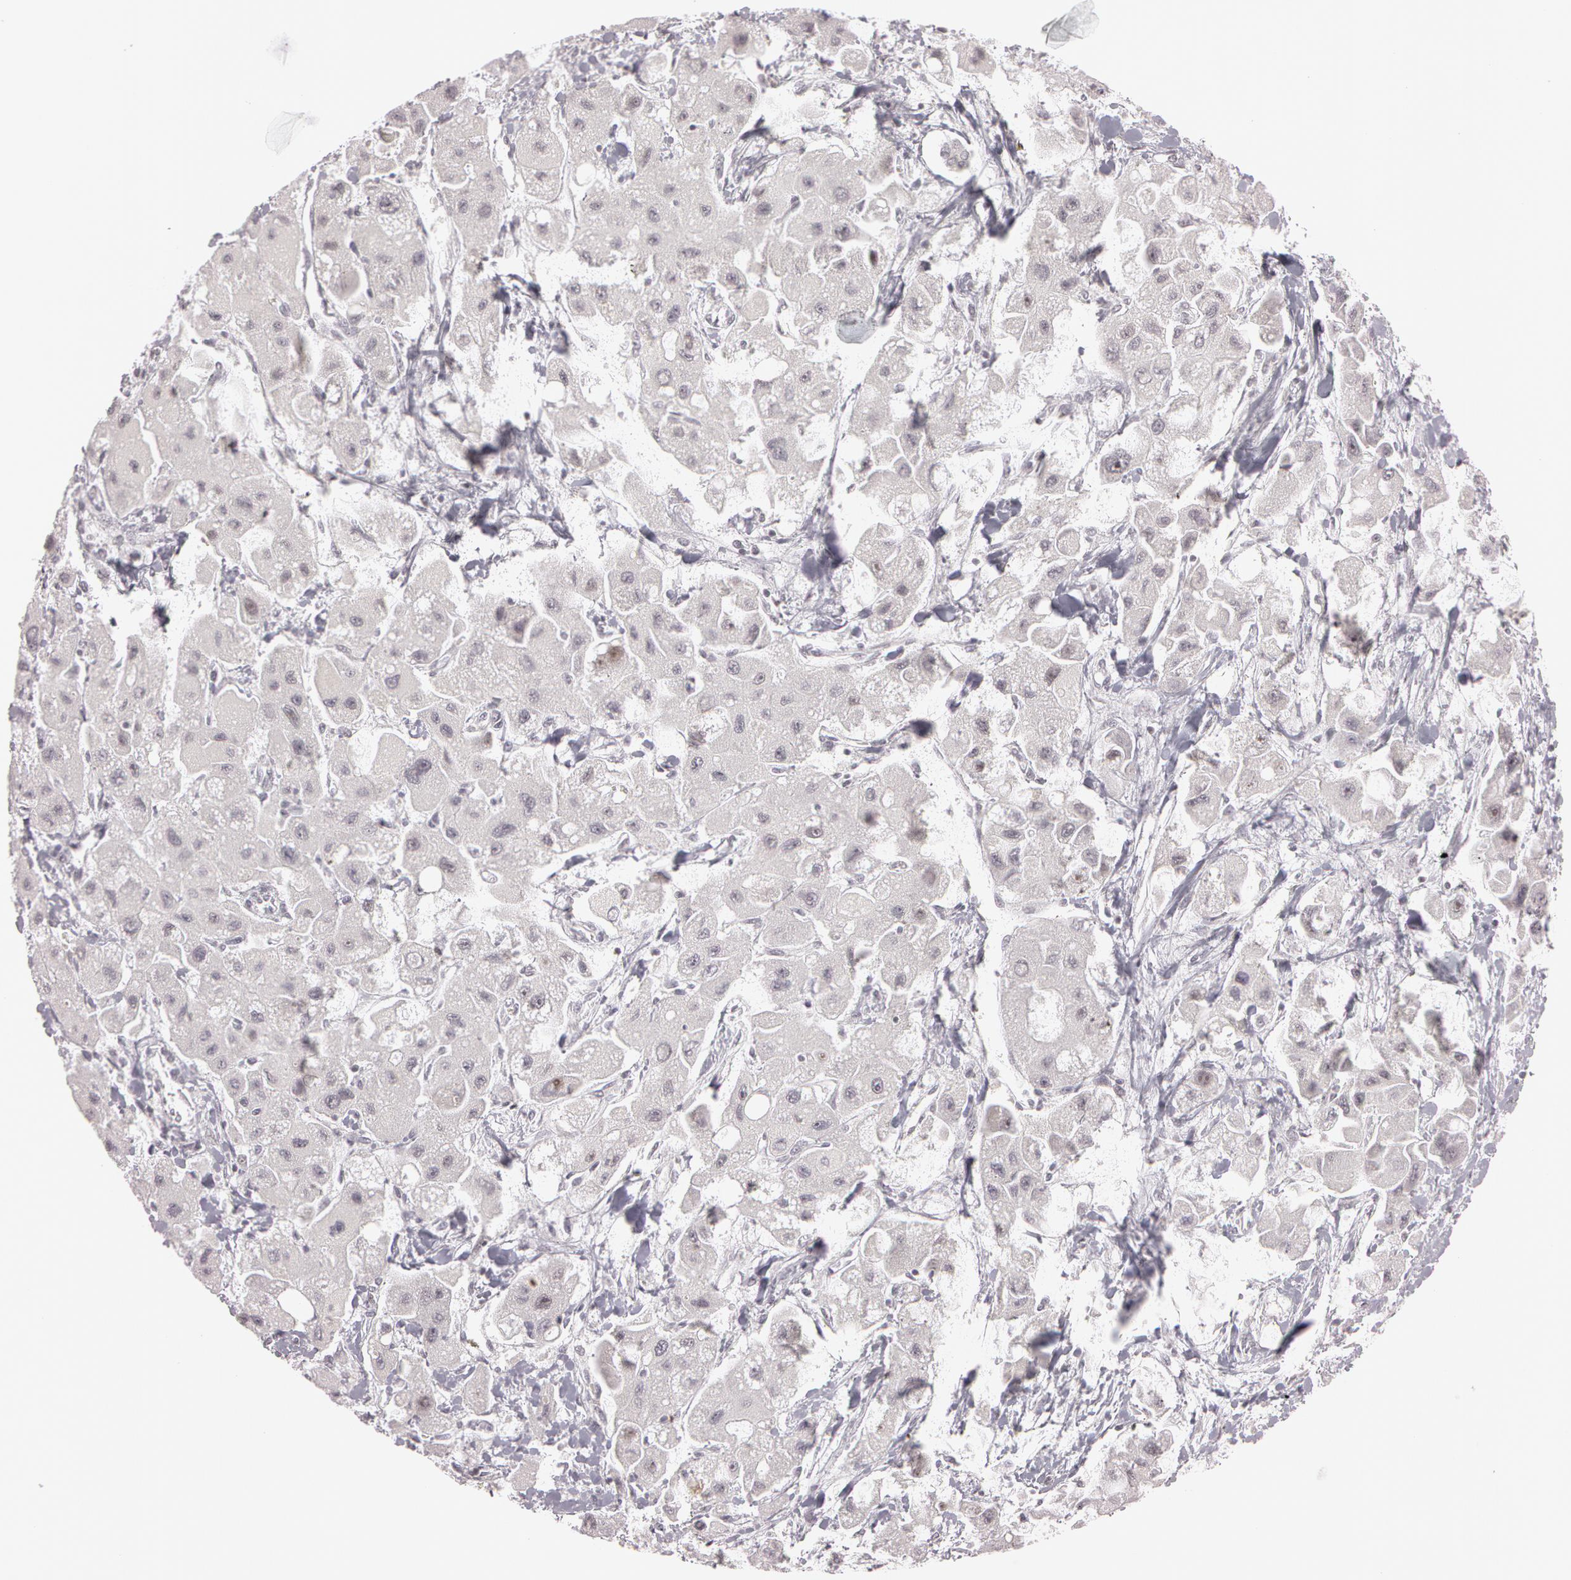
{"staining": {"intensity": "moderate", "quantity": "<25%", "location": "nuclear"}, "tissue": "liver cancer", "cell_type": "Tumor cells", "image_type": "cancer", "snomed": [{"axis": "morphology", "description": "Carcinoma, Hepatocellular, NOS"}, {"axis": "topography", "description": "Liver"}], "caption": "Protein expression analysis of liver cancer (hepatocellular carcinoma) demonstrates moderate nuclear staining in about <25% of tumor cells.", "gene": "FBL", "patient": {"sex": "male", "age": 24}}